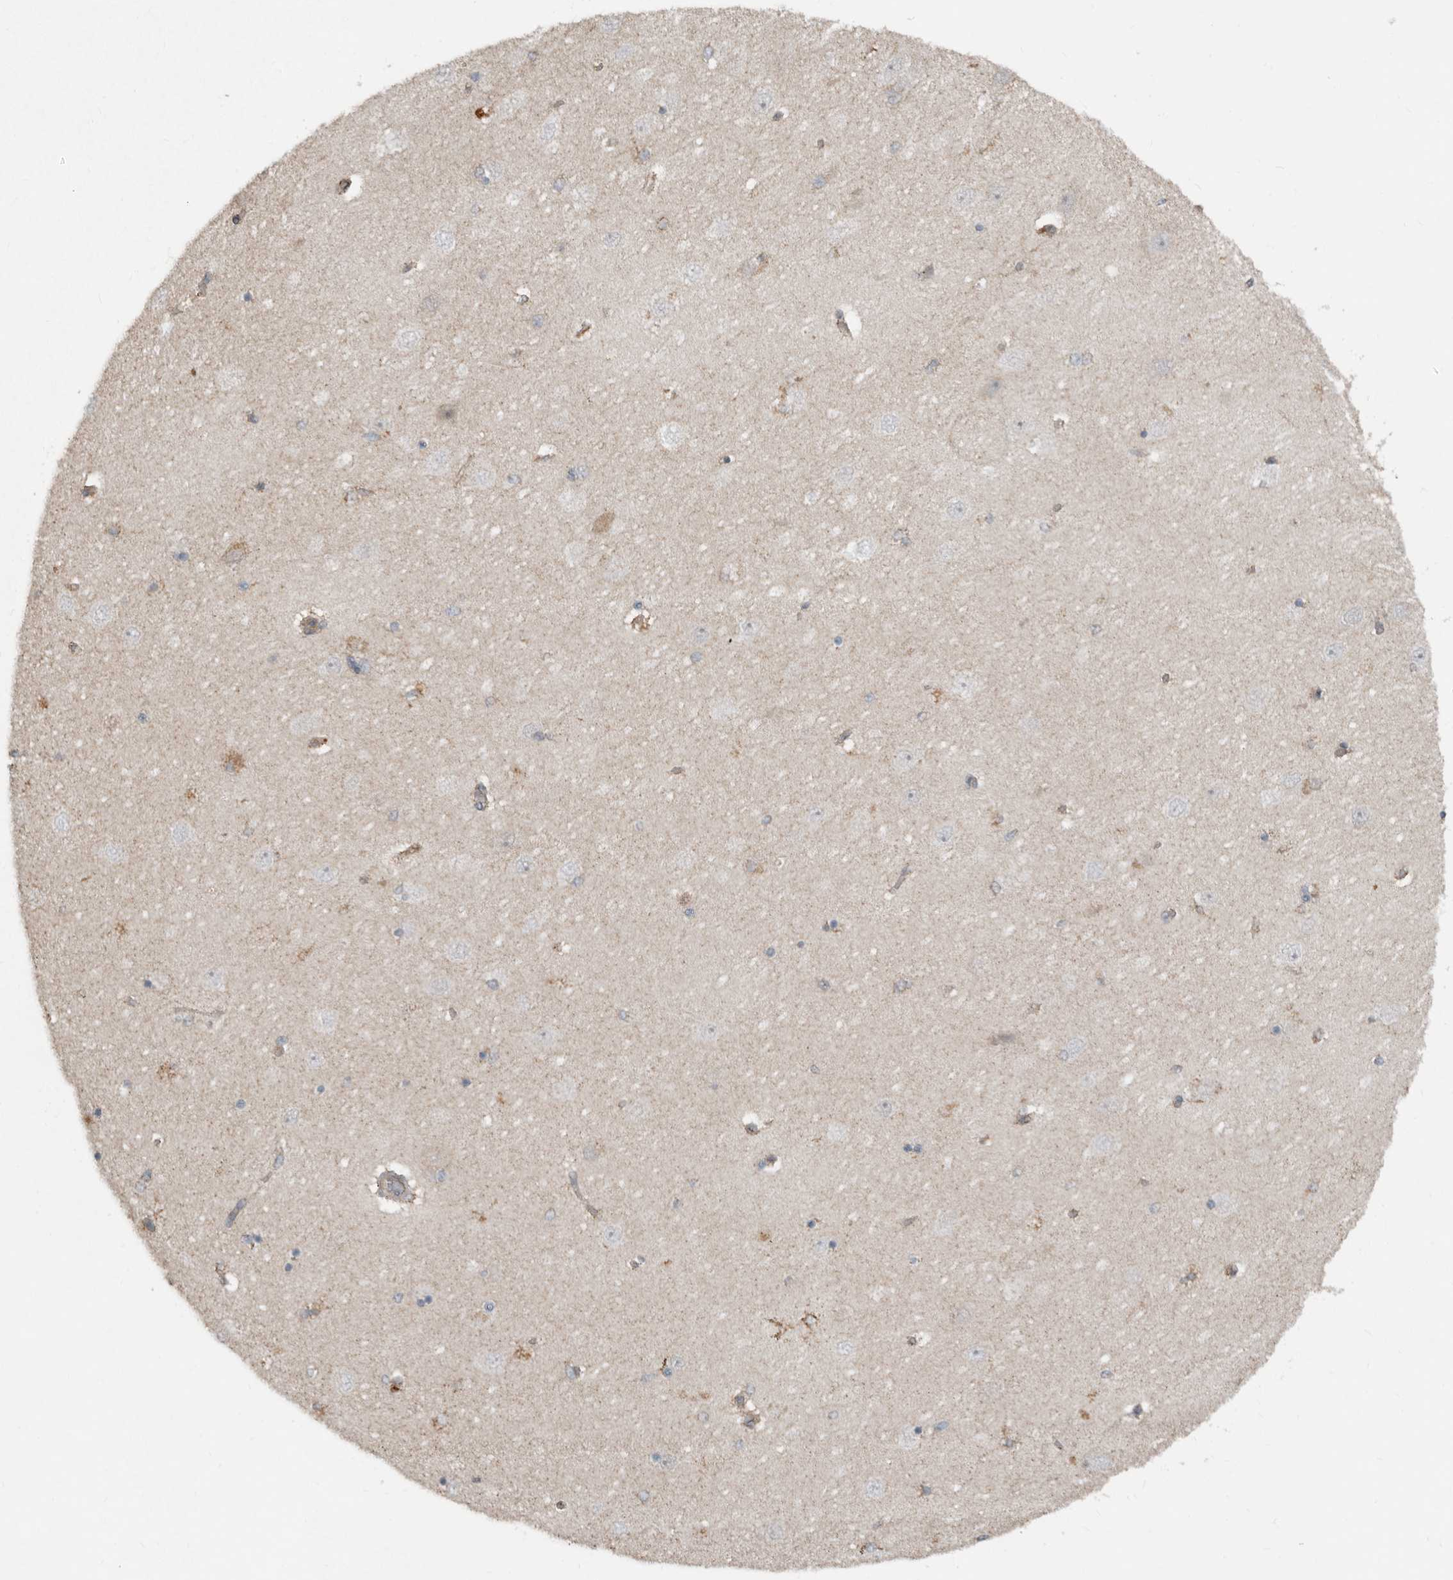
{"staining": {"intensity": "negative", "quantity": "none", "location": "none"}, "tissue": "hippocampus", "cell_type": "Glial cells", "image_type": "normal", "snomed": [{"axis": "morphology", "description": "Normal tissue, NOS"}, {"axis": "topography", "description": "Hippocampus"}], "caption": "This is a micrograph of immunohistochemistry staining of unremarkable hippocampus, which shows no positivity in glial cells.", "gene": "TEAD3", "patient": {"sex": "female", "age": 54}}